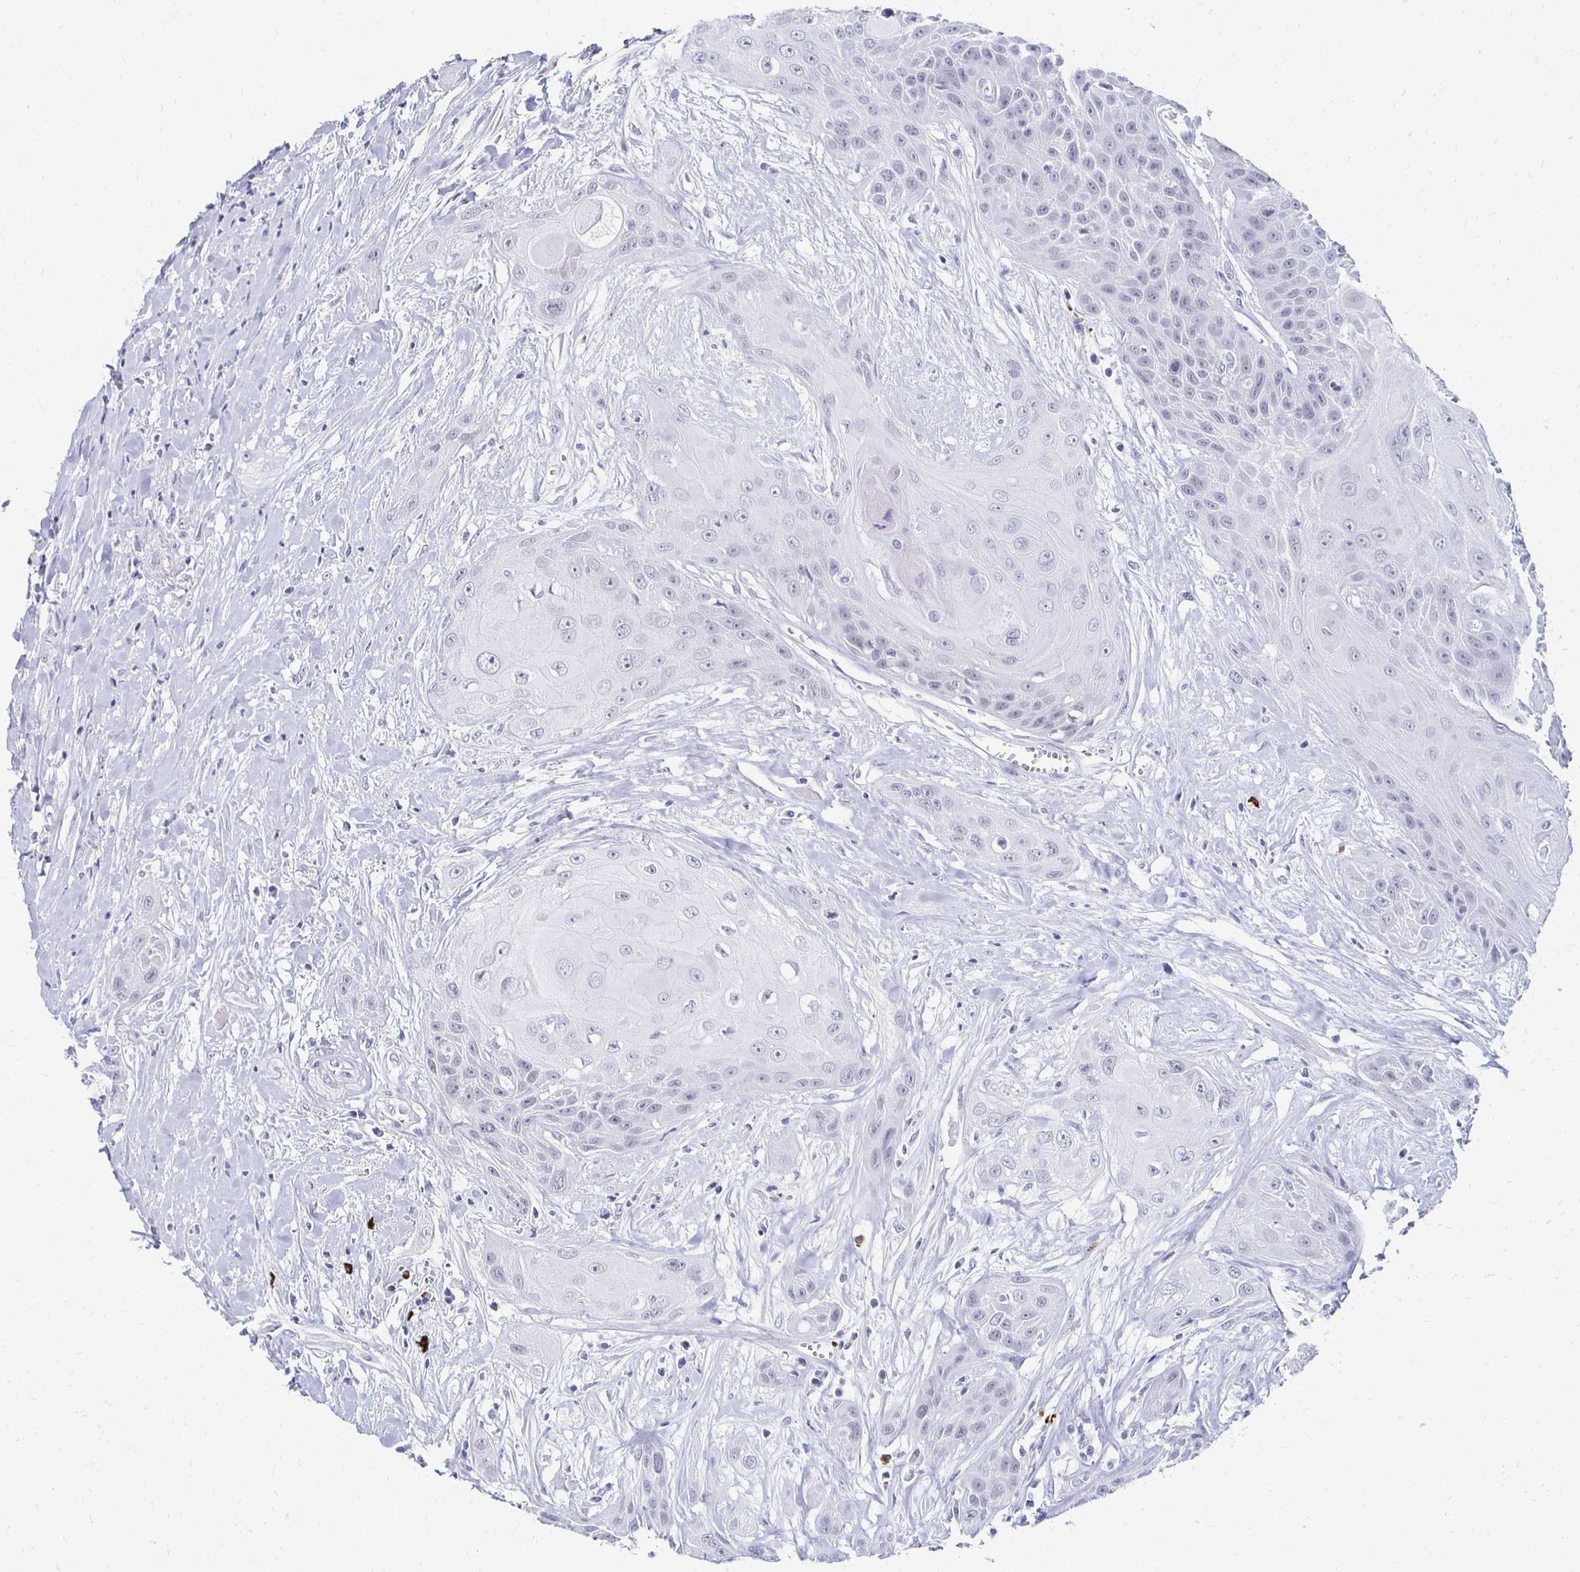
{"staining": {"intensity": "negative", "quantity": "none", "location": "none"}, "tissue": "head and neck cancer", "cell_type": "Tumor cells", "image_type": "cancer", "snomed": [{"axis": "morphology", "description": "Squamous cell carcinoma, NOS"}, {"axis": "topography", "description": "Head-Neck"}], "caption": "Tumor cells show no significant staining in head and neck cancer.", "gene": "CXCR2", "patient": {"sex": "female", "age": 73}}